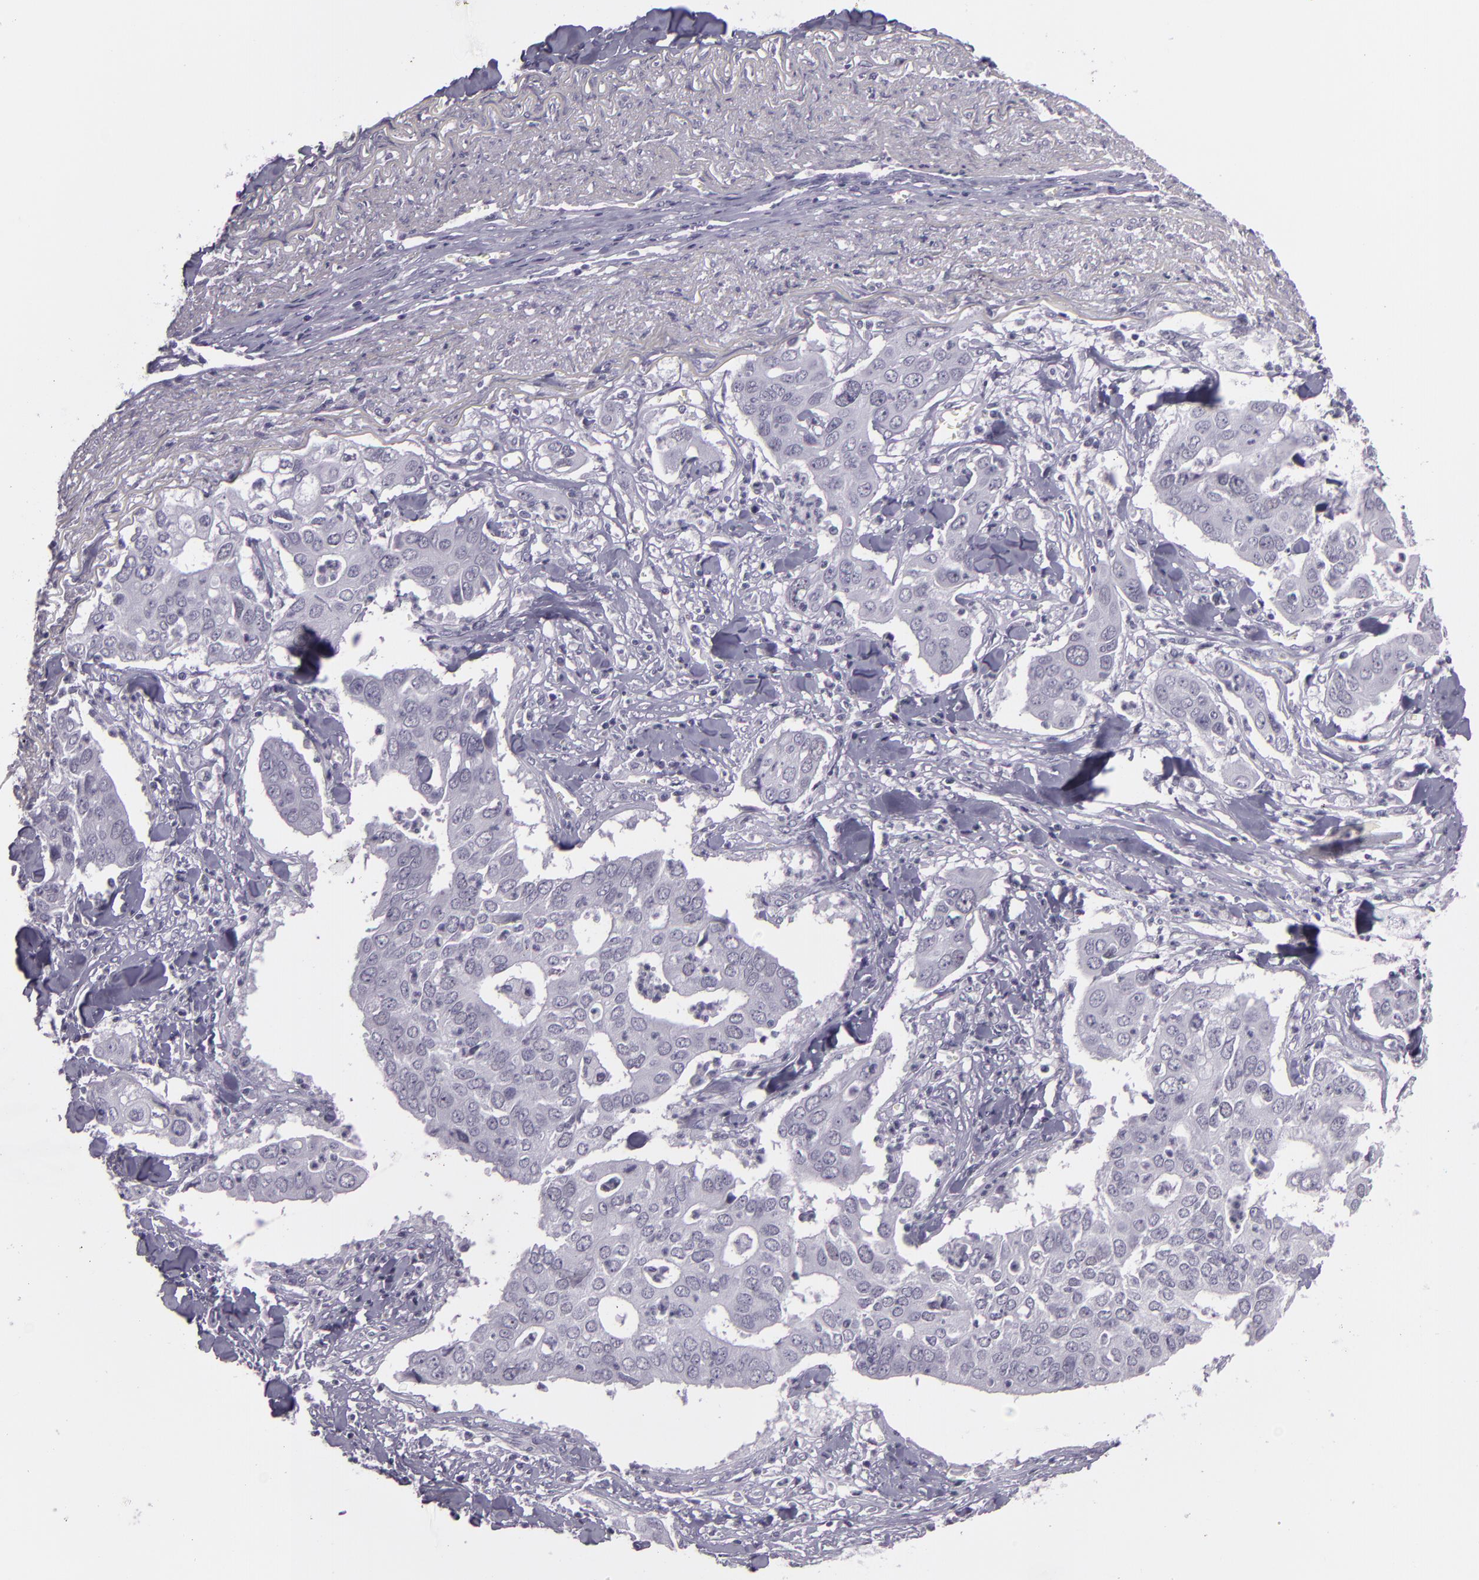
{"staining": {"intensity": "negative", "quantity": "none", "location": "none"}, "tissue": "lung cancer", "cell_type": "Tumor cells", "image_type": "cancer", "snomed": [{"axis": "morphology", "description": "Adenocarcinoma, NOS"}, {"axis": "topography", "description": "Lung"}], "caption": "The IHC photomicrograph has no significant staining in tumor cells of lung cancer tissue.", "gene": "MCM3", "patient": {"sex": "male", "age": 48}}